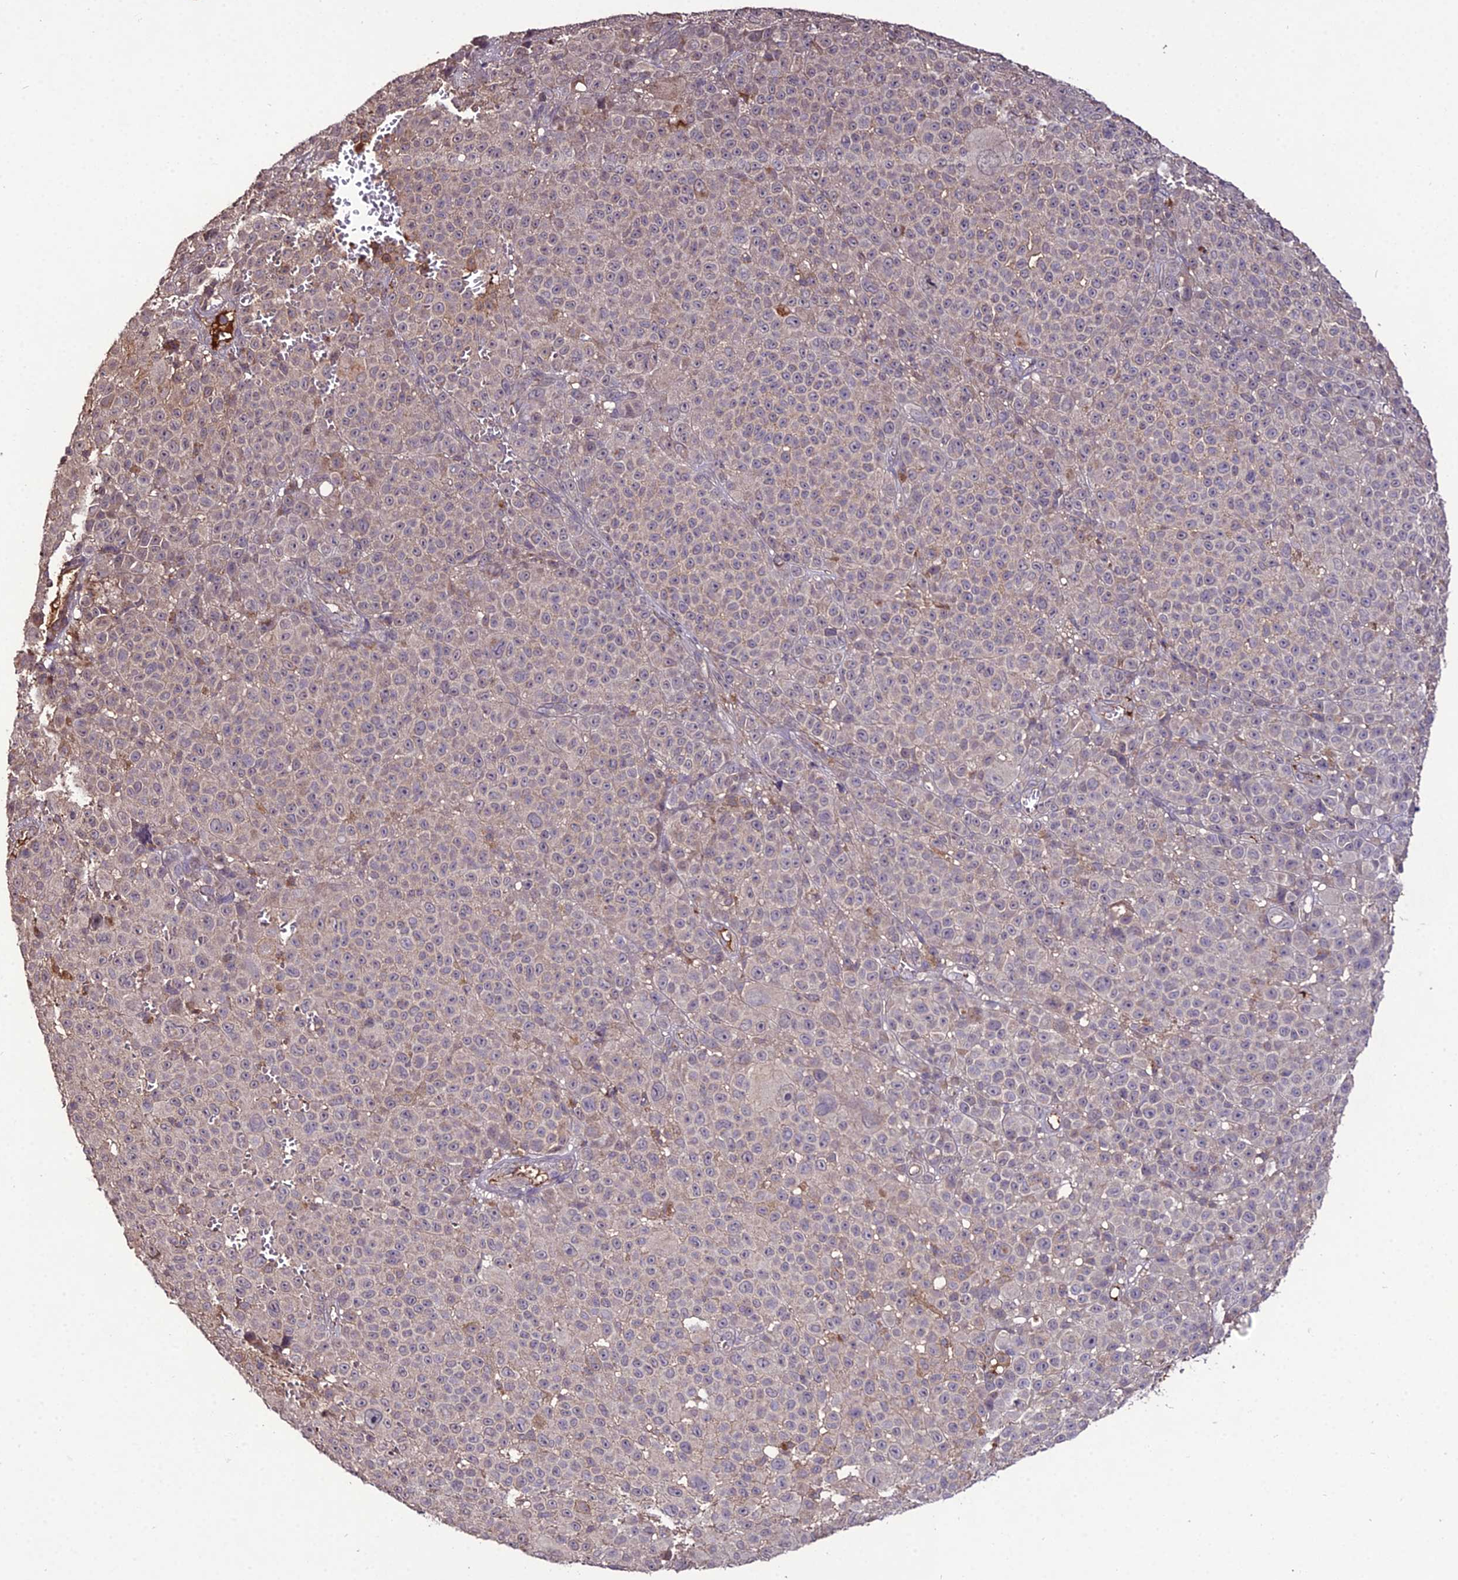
{"staining": {"intensity": "negative", "quantity": "none", "location": "none"}, "tissue": "melanoma", "cell_type": "Tumor cells", "image_type": "cancer", "snomed": [{"axis": "morphology", "description": "Malignant melanoma, NOS"}, {"axis": "topography", "description": "Skin"}], "caption": "An immunohistochemistry (IHC) histopathology image of malignant melanoma is shown. There is no staining in tumor cells of malignant melanoma.", "gene": "KCTD16", "patient": {"sex": "female", "age": 94}}